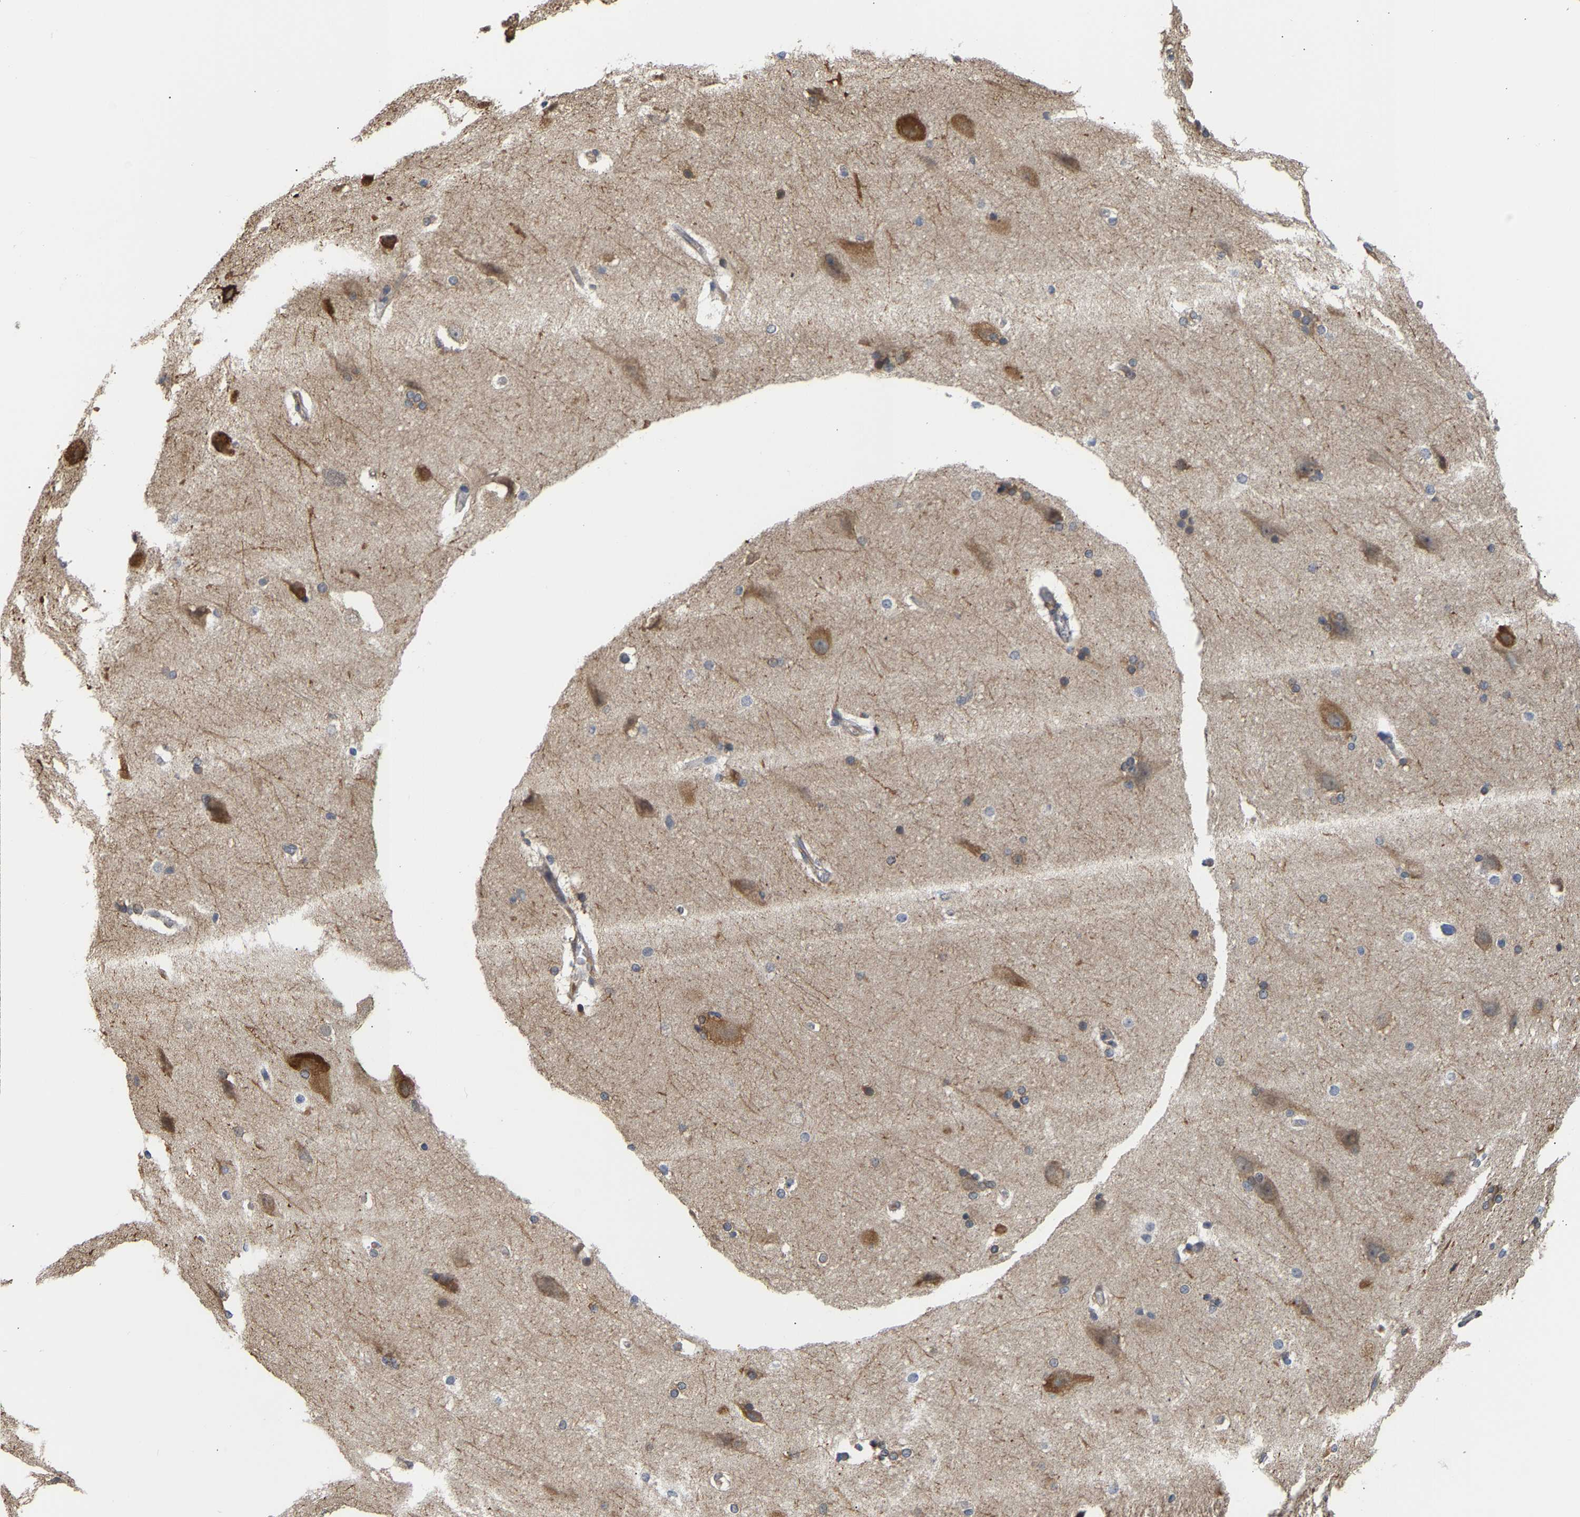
{"staining": {"intensity": "weak", "quantity": ">75%", "location": "cytoplasmic/membranous"}, "tissue": "cerebral cortex", "cell_type": "Endothelial cells", "image_type": "normal", "snomed": [{"axis": "morphology", "description": "Normal tissue, NOS"}, {"axis": "topography", "description": "Cerebral cortex"}, {"axis": "topography", "description": "Hippocampus"}], "caption": "An IHC histopathology image of normal tissue is shown. Protein staining in brown highlights weak cytoplasmic/membranous positivity in cerebral cortex within endothelial cells. (Brightfield microscopy of DAB IHC at high magnification).", "gene": "ARAP1", "patient": {"sex": "female", "age": 19}}